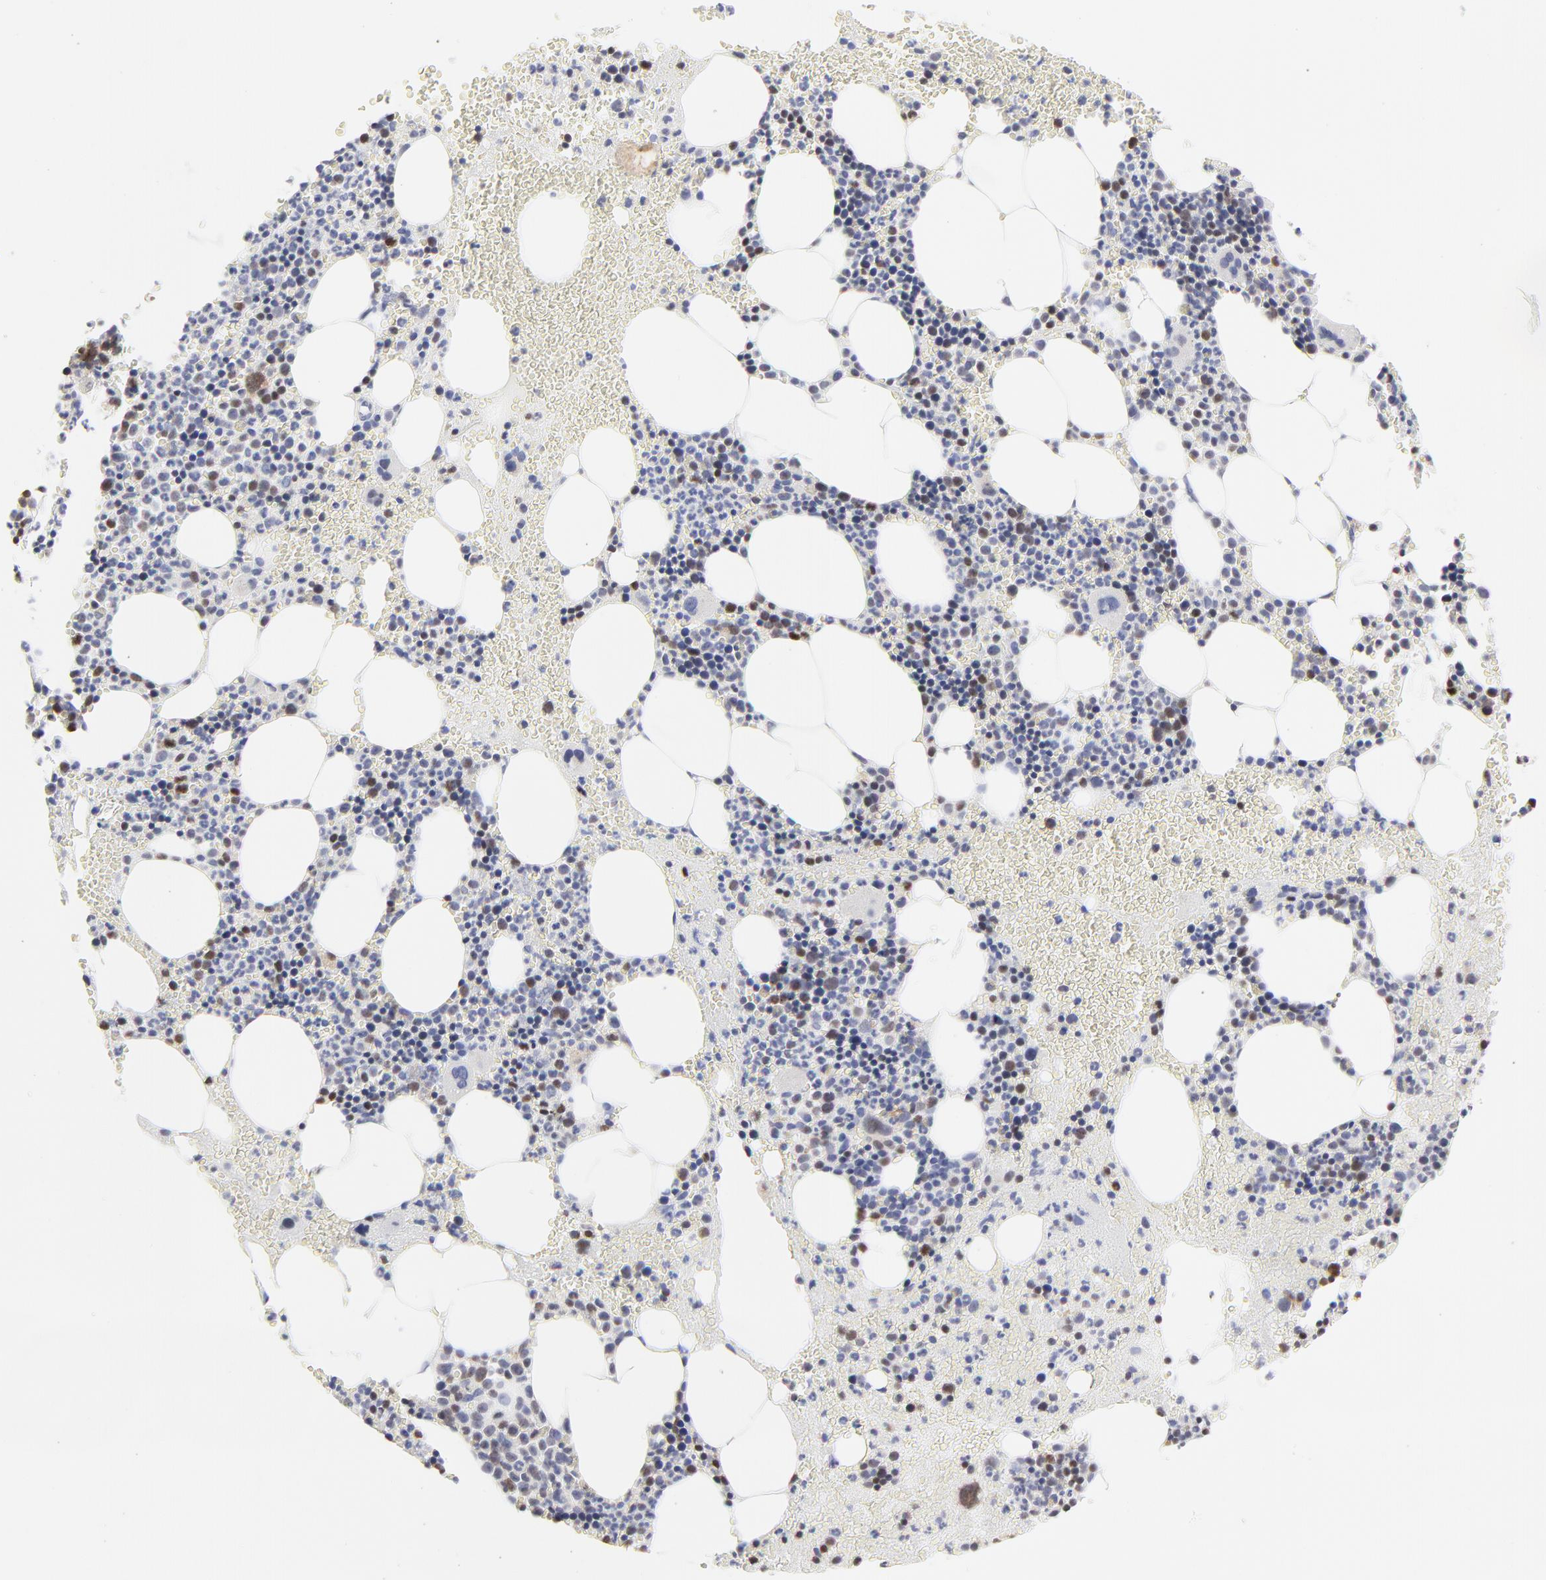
{"staining": {"intensity": "moderate", "quantity": "<25%", "location": "nuclear"}, "tissue": "bone marrow", "cell_type": "Hematopoietic cells", "image_type": "normal", "snomed": [{"axis": "morphology", "description": "Normal tissue, NOS"}, {"axis": "topography", "description": "Bone marrow"}], "caption": "Normal bone marrow exhibits moderate nuclear expression in approximately <25% of hematopoietic cells.", "gene": "NCAPH", "patient": {"sex": "male", "age": 82}}